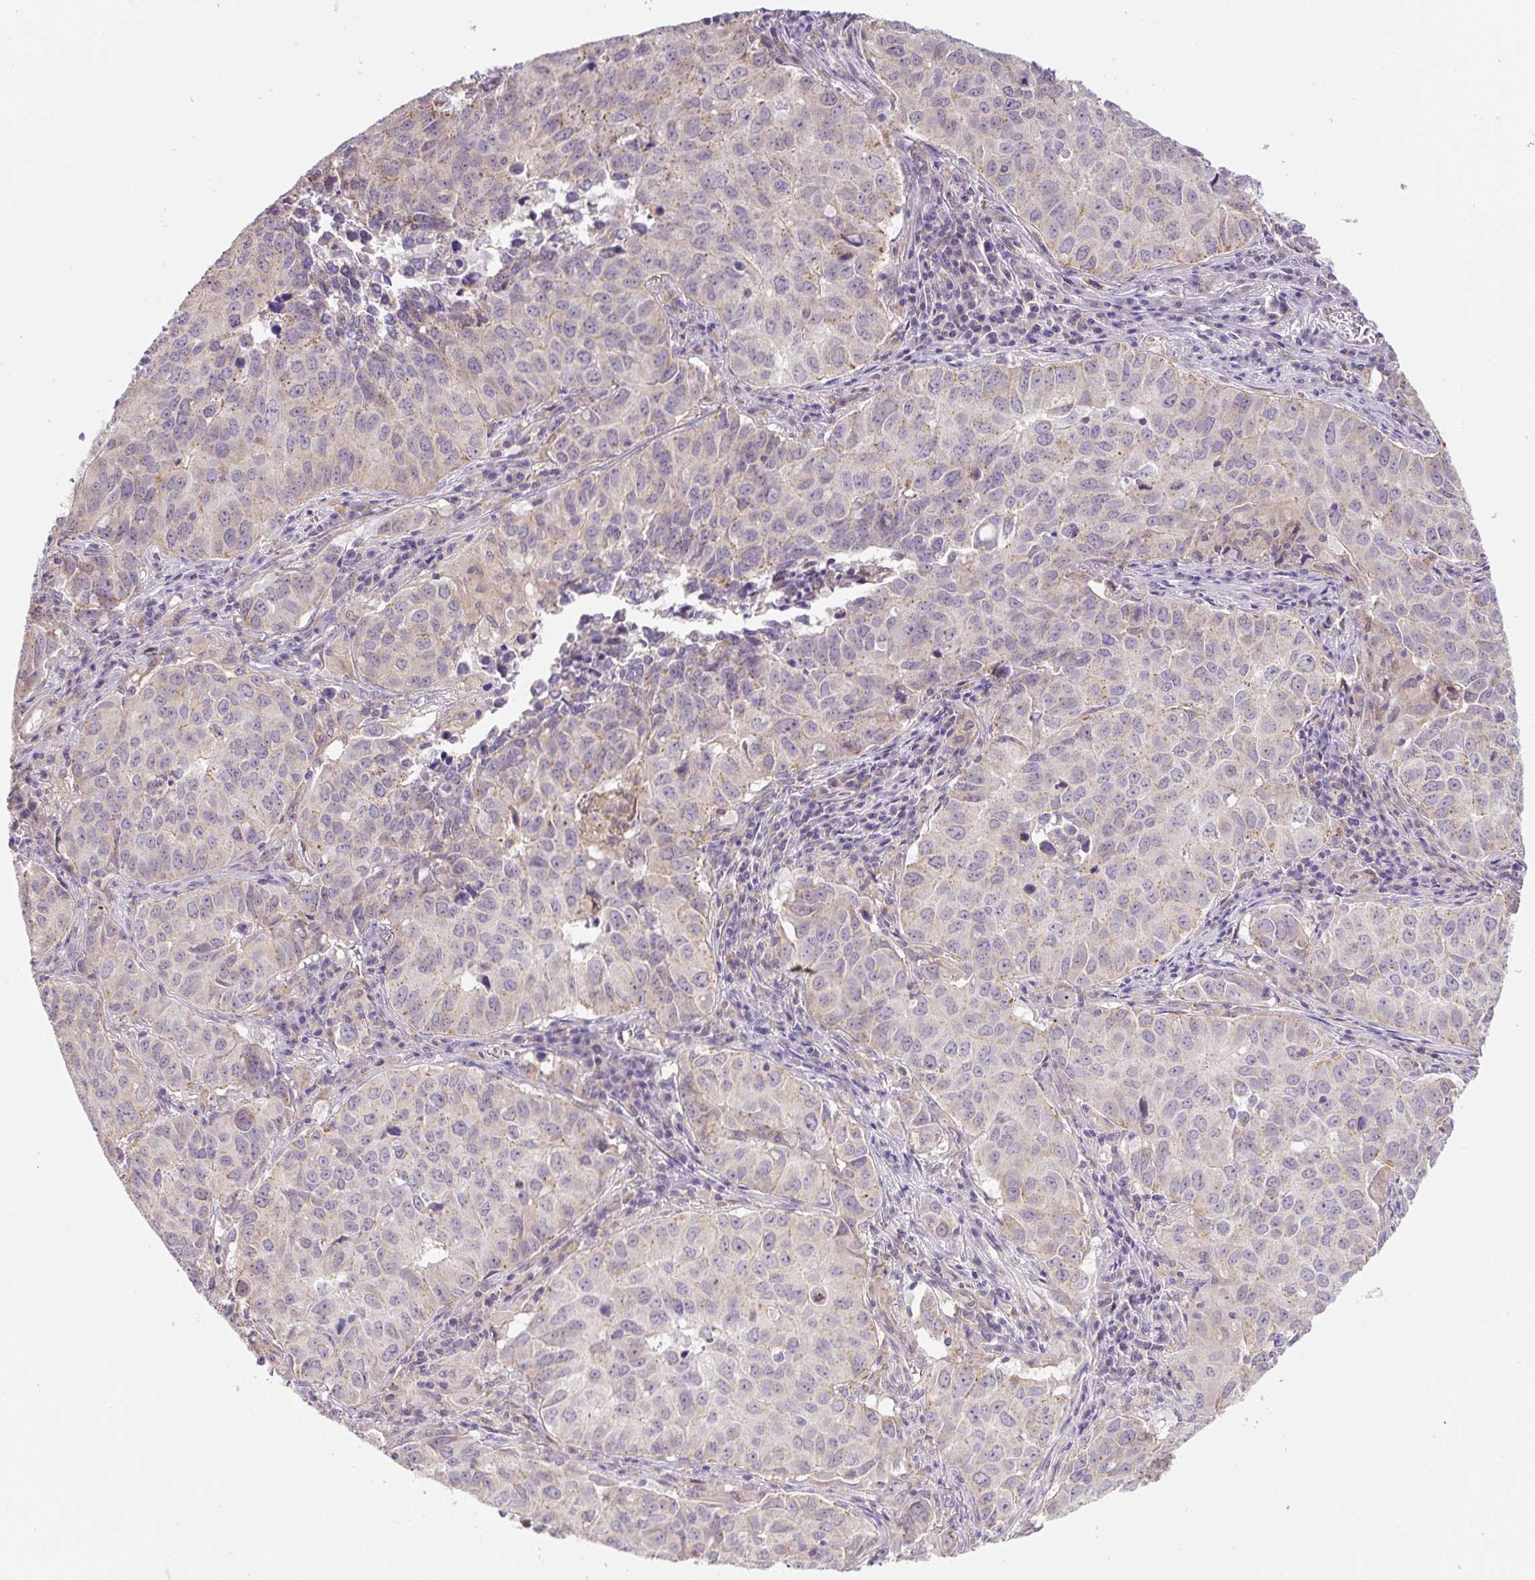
{"staining": {"intensity": "weak", "quantity": "<25%", "location": "cytoplasmic/membranous"}, "tissue": "lung cancer", "cell_type": "Tumor cells", "image_type": "cancer", "snomed": [{"axis": "morphology", "description": "Adenocarcinoma, NOS"}, {"axis": "topography", "description": "Lung"}], "caption": "Protein analysis of lung cancer reveals no significant expression in tumor cells.", "gene": "PLA2G4A", "patient": {"sex": "female", "age": 50}}